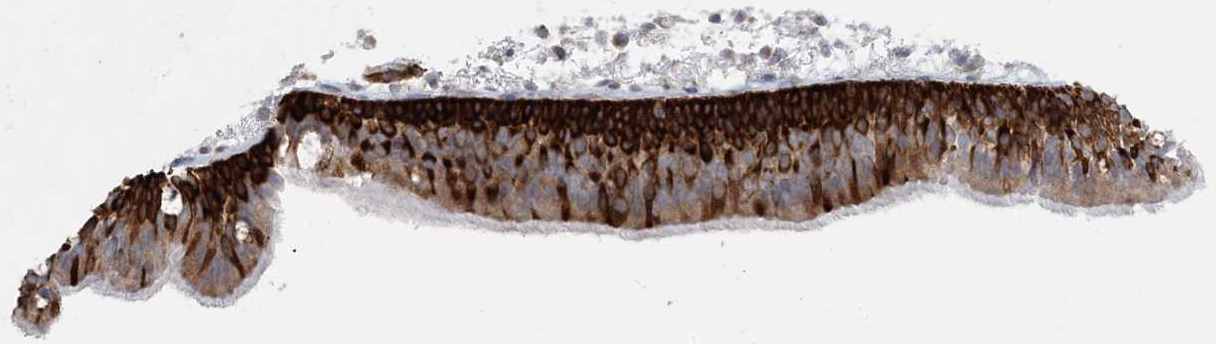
{"staining": {"intensity": "strong", "quantity": "25%-75%", "location": "cytoplasmic/membranous"}, "tissue": "nasopharynx", "cell_type": "Respiratory epithelial cells", "image_type": "normal", "snomed": [{"axis": "morphology", "description": "Normal tissue, NOS"}, {"axis": "morphology", "description": "Inflammation, NOS"}, {"axis": "morphology", "description": "Malignant melanoma, Metastatic site"}, {"axis": "topography", "description": "Nasopharynx"}], "caption": "This photomicrograph exhibits immunohistochemistry staining of benign nasopharynx, with high strong cytoplasmic/membranous positivity in approximately 25%-75% of respiratory epithelial cells.", "gene": "BCORL1", "patient": {"sex": "male", "age": 70}}